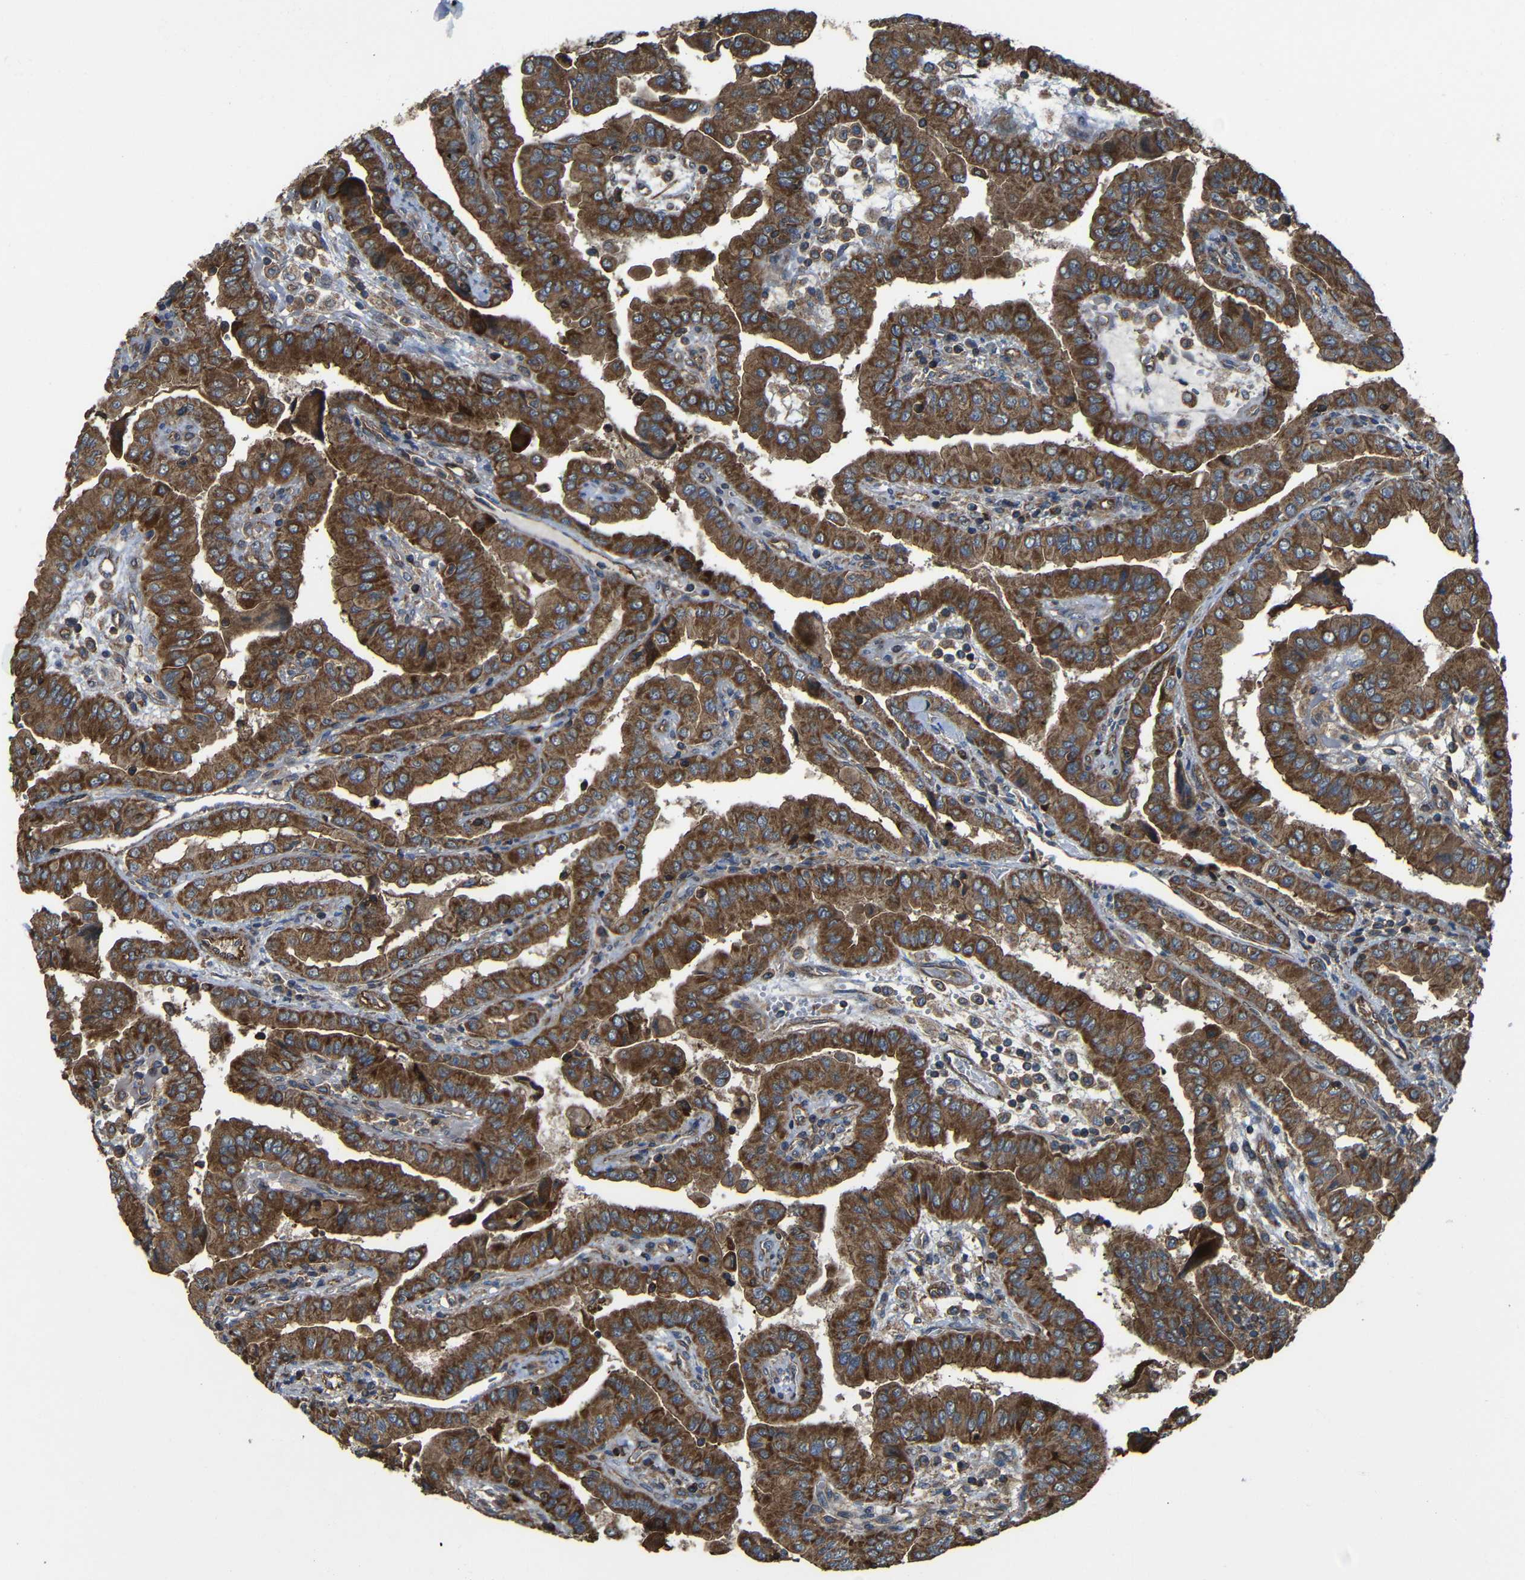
{"staining": {"intensity": "moderate", "quantity": ">75%", "location": "cytoplasmic/membranous"}, "tissue": "thyroid cancer", "cell_type": "Tumor cells", "image_type": "cancer", "snomed": [{"axis": "morphology", "description": "Papillary adenocarcinoma, NOS"}, {"axis": "topography", "description": "Thyroid gland"}], "caption": "IHC image of papillary adenocarcinoma (thyroid) stained for a protein (brown), which exhibits medium levels of moderate cytoplasmic/membranous expression in approximately >75% of tumor cells.", "gene": "PTCH1", "patient": {"sex": "male", "age": 33}}